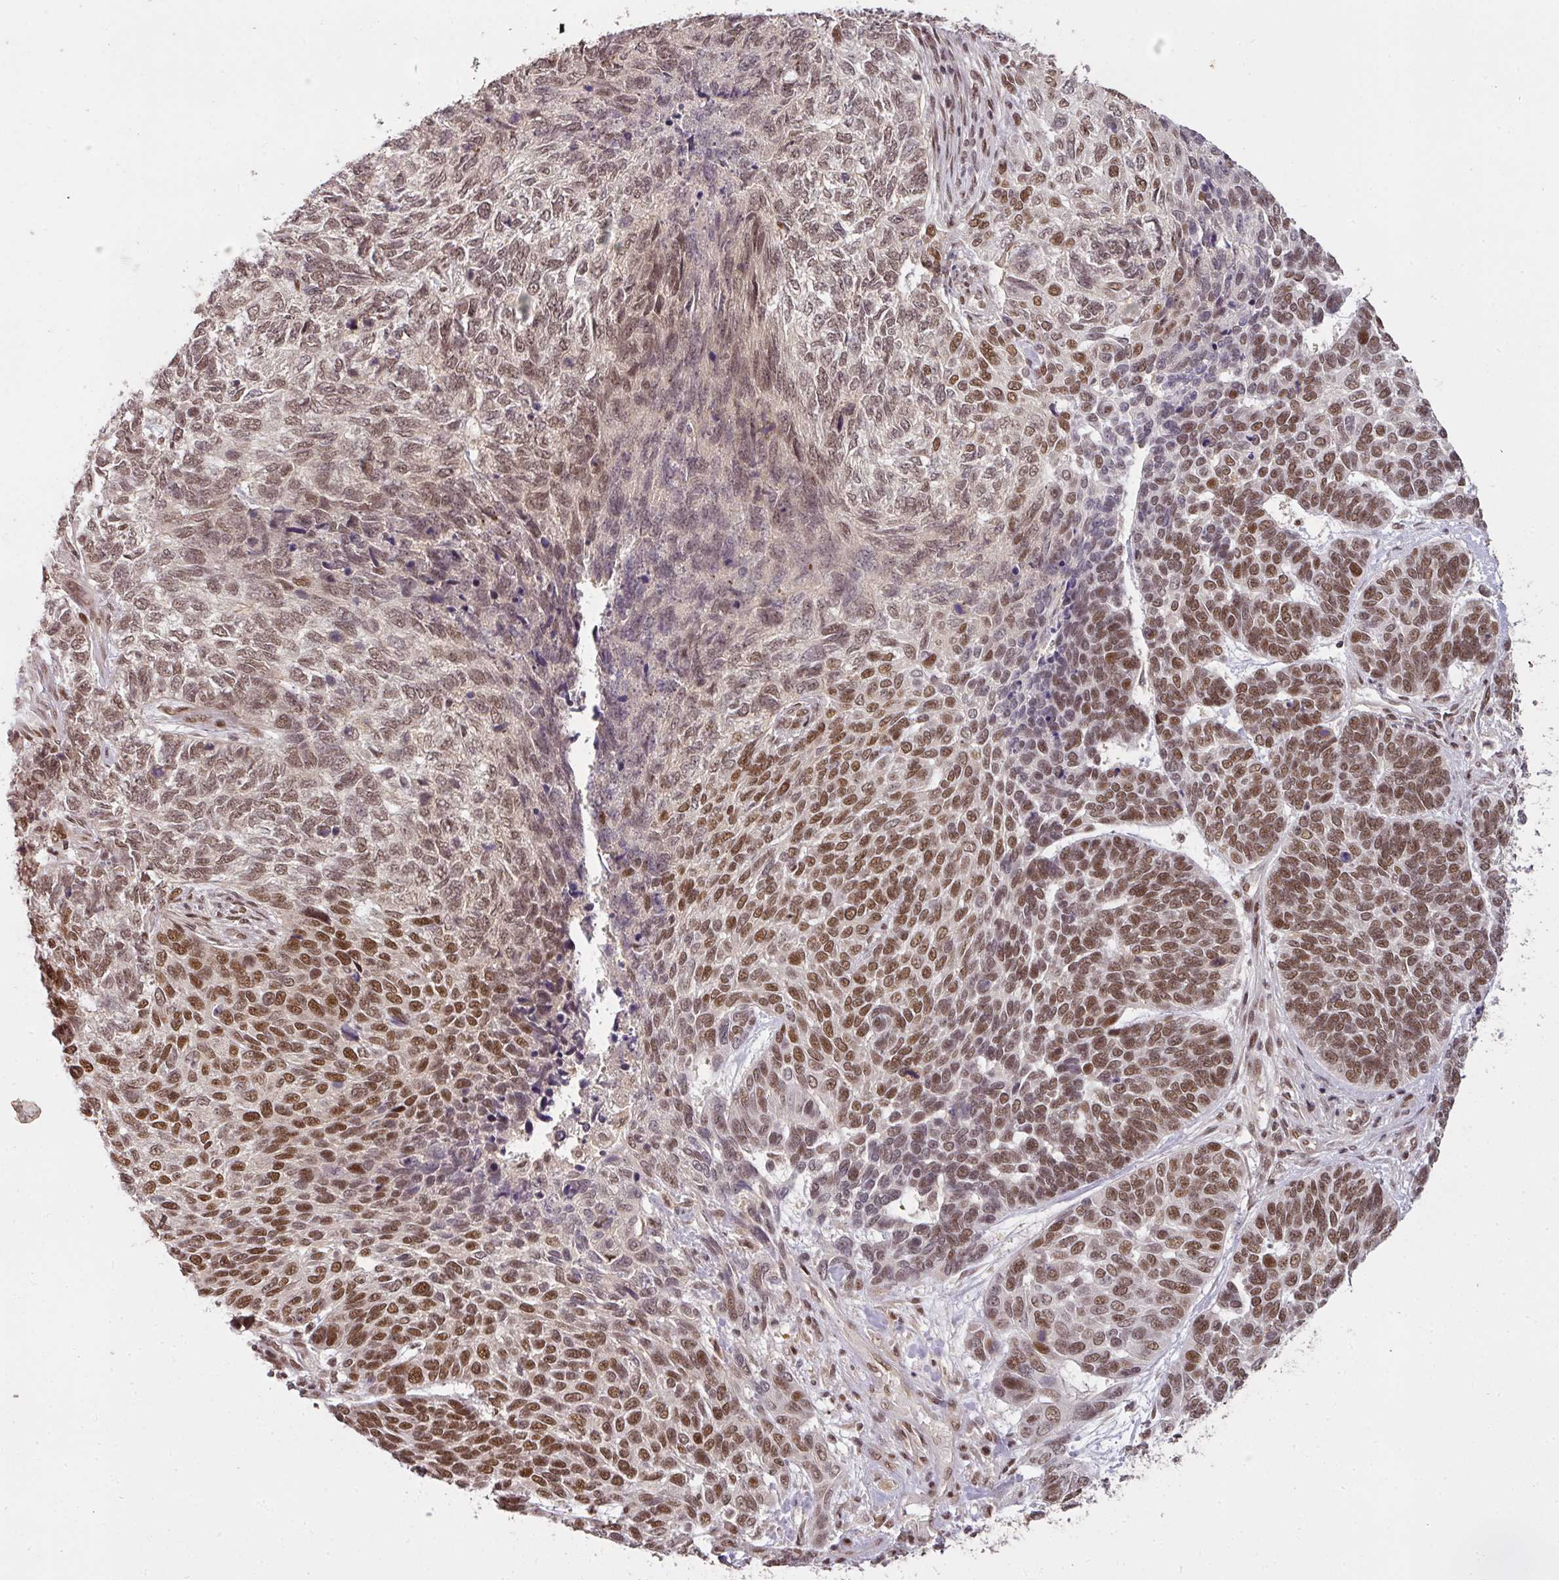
{"staining": {"intensity": "moderate", "quantity": ">75%", "location": "nuclear"}, "tissue": "skin cancer", "cell_type": "Tumor cells", "image_type": "cancer", "snomed": [{"axis": "morphology", "description": "Basal cell carcinoma"}, {"axis": "topography", "description": "Skin"}], "caption": "Immunohistochemical staining of skin basal cell carcinoma reveals medium levels of moderate nuclear positivity in approximately >75% of tumor cells.", "gene": "GPRIN2", "patient": {"sex": "female", "age": 65}}